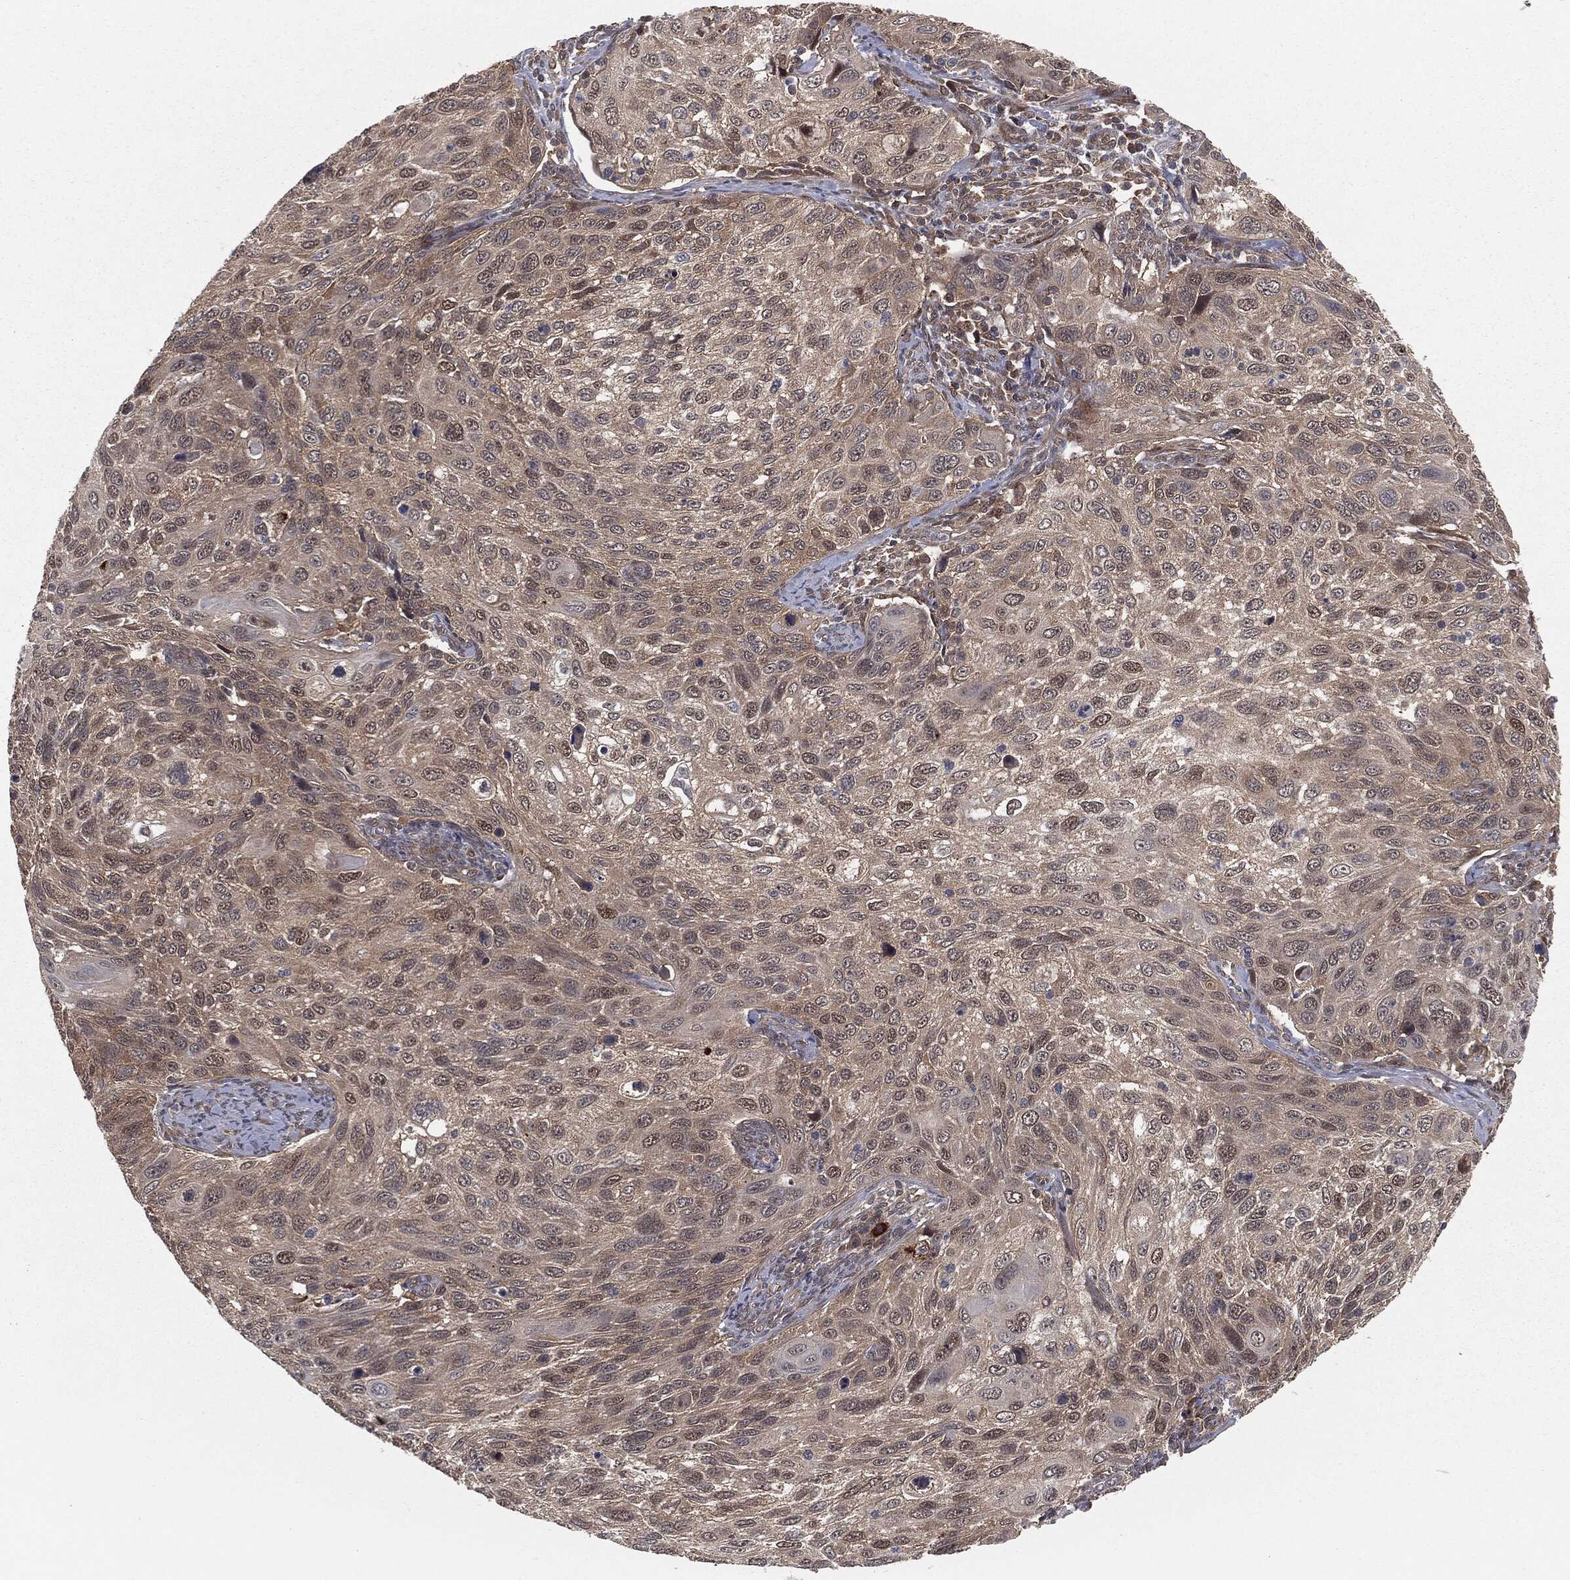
{"staining": {"intensity": "weak", "quantity": "<25%", "location": "nuclear"}, "tissue": "cervical cancer", "cell_type": "Tumor cells", "image_type": "cancer", "snomed": [{"axis": "morphology", "description": "Squamous cell carcinoma, NOS"}, {"axis": "topography", "description": "Cervix"}], "caption": "Immunohistochemical staining of human cervical squamous cell carcinoma reveals no significant expression in tumor cells.", "gene": "FBXO7", "patient": {"sex": "female", "age": 70}}